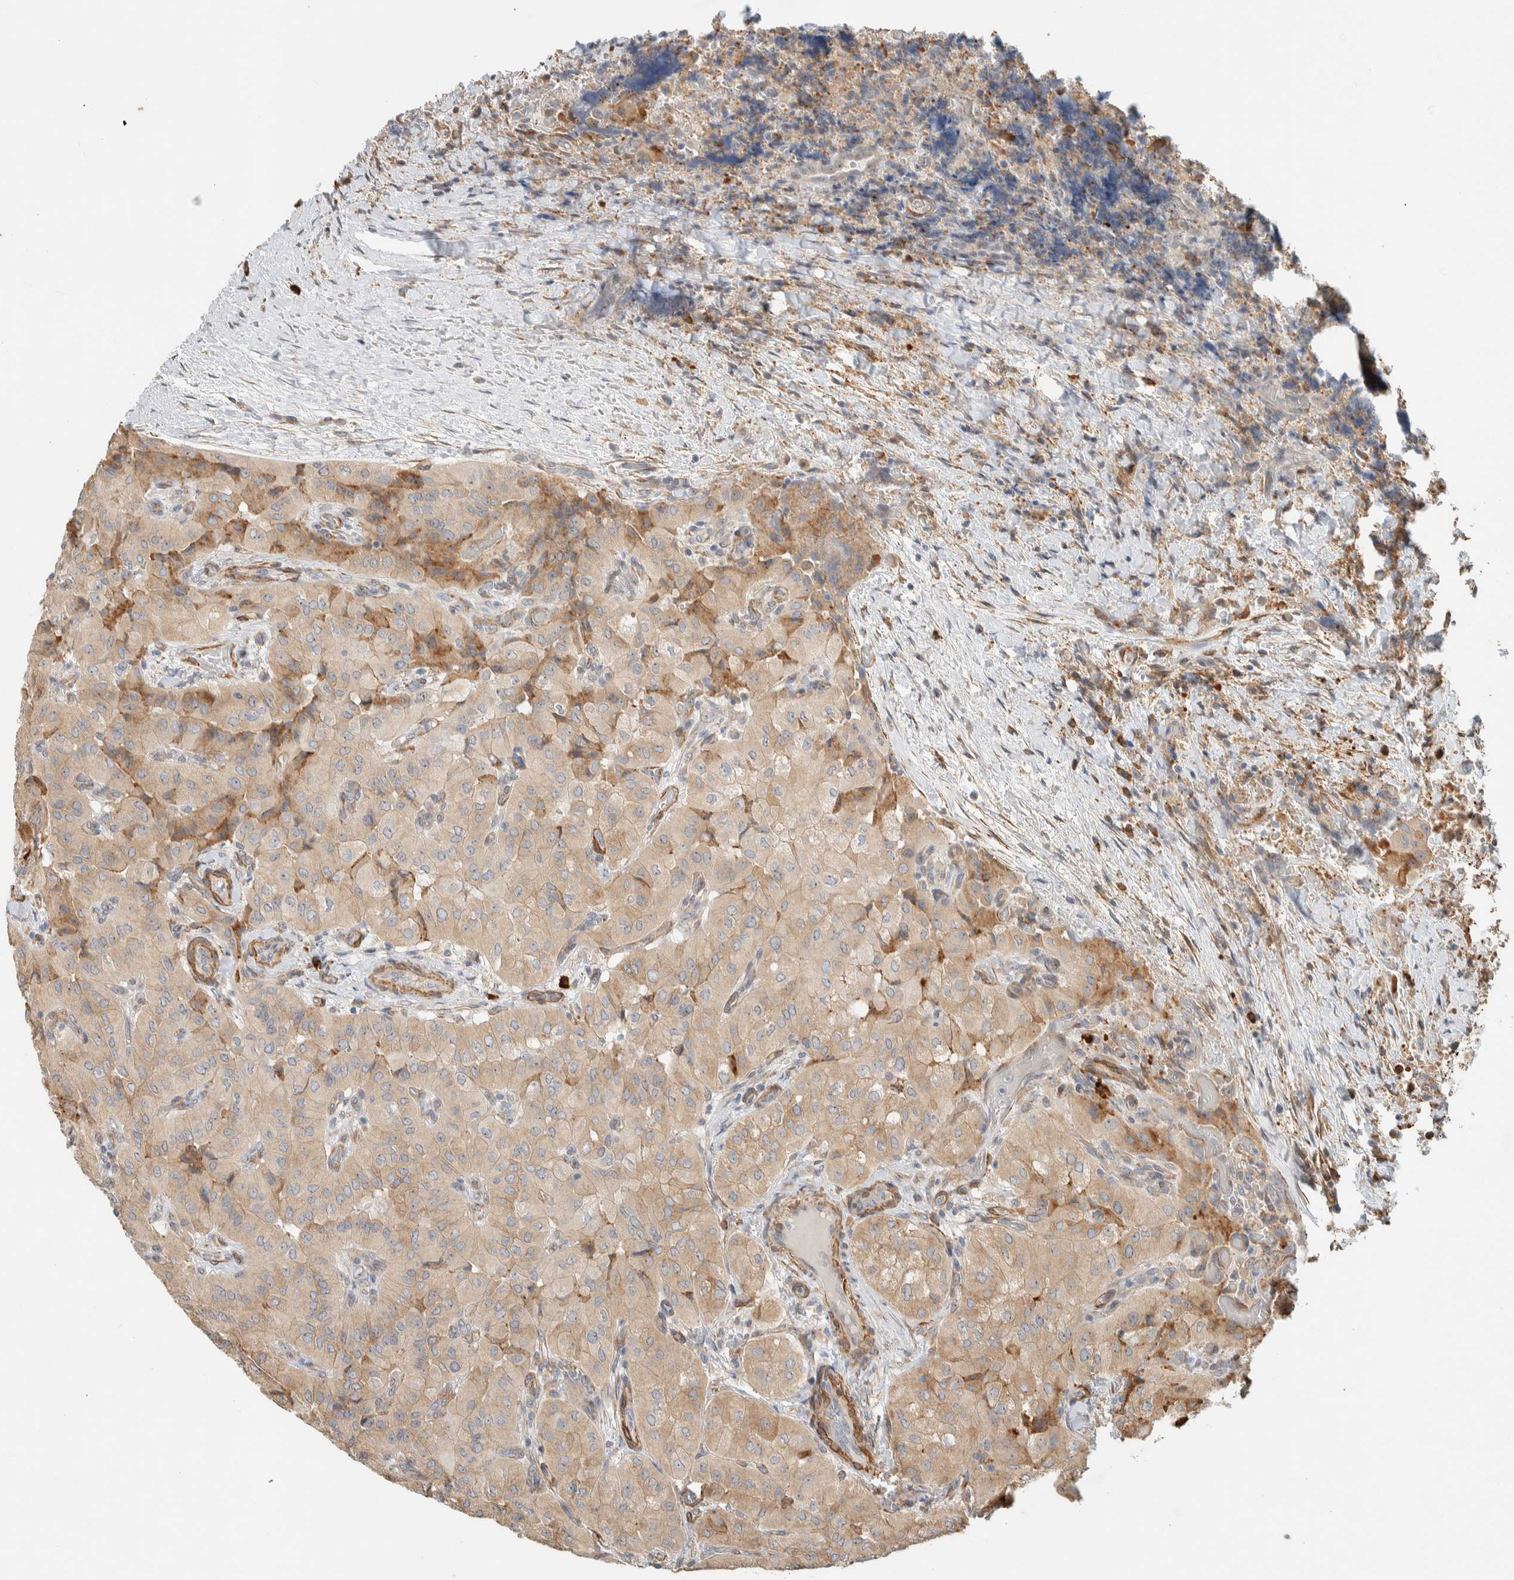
{"staining": {"intensity": "moderate", "quantity": ">75%", "location": "cytoplasmic/membranous"}, "tissue": "thyroid cancer", "cell_type": "Tumor cells", "image_type": "cancer", "snomed": [{"axis": "morphology", "description": "Papillary adenocarcinoma, NOS"}, {"axis": "topography", "description": "Thyroid gland"}], "caption": "A brown stain shows moderate cytoplasmic/membranous positivity of a protein in human papillary adenocarcinoma (thyroid) tumor cells. Using DAB (3,3'-diaminobenzidine) (brown) and hematoxylin (blue) stains, captured at high magnification using brightfield microscopy.", "gene": "KLHL40", "patient": {"sex": "female", "age": 59}}